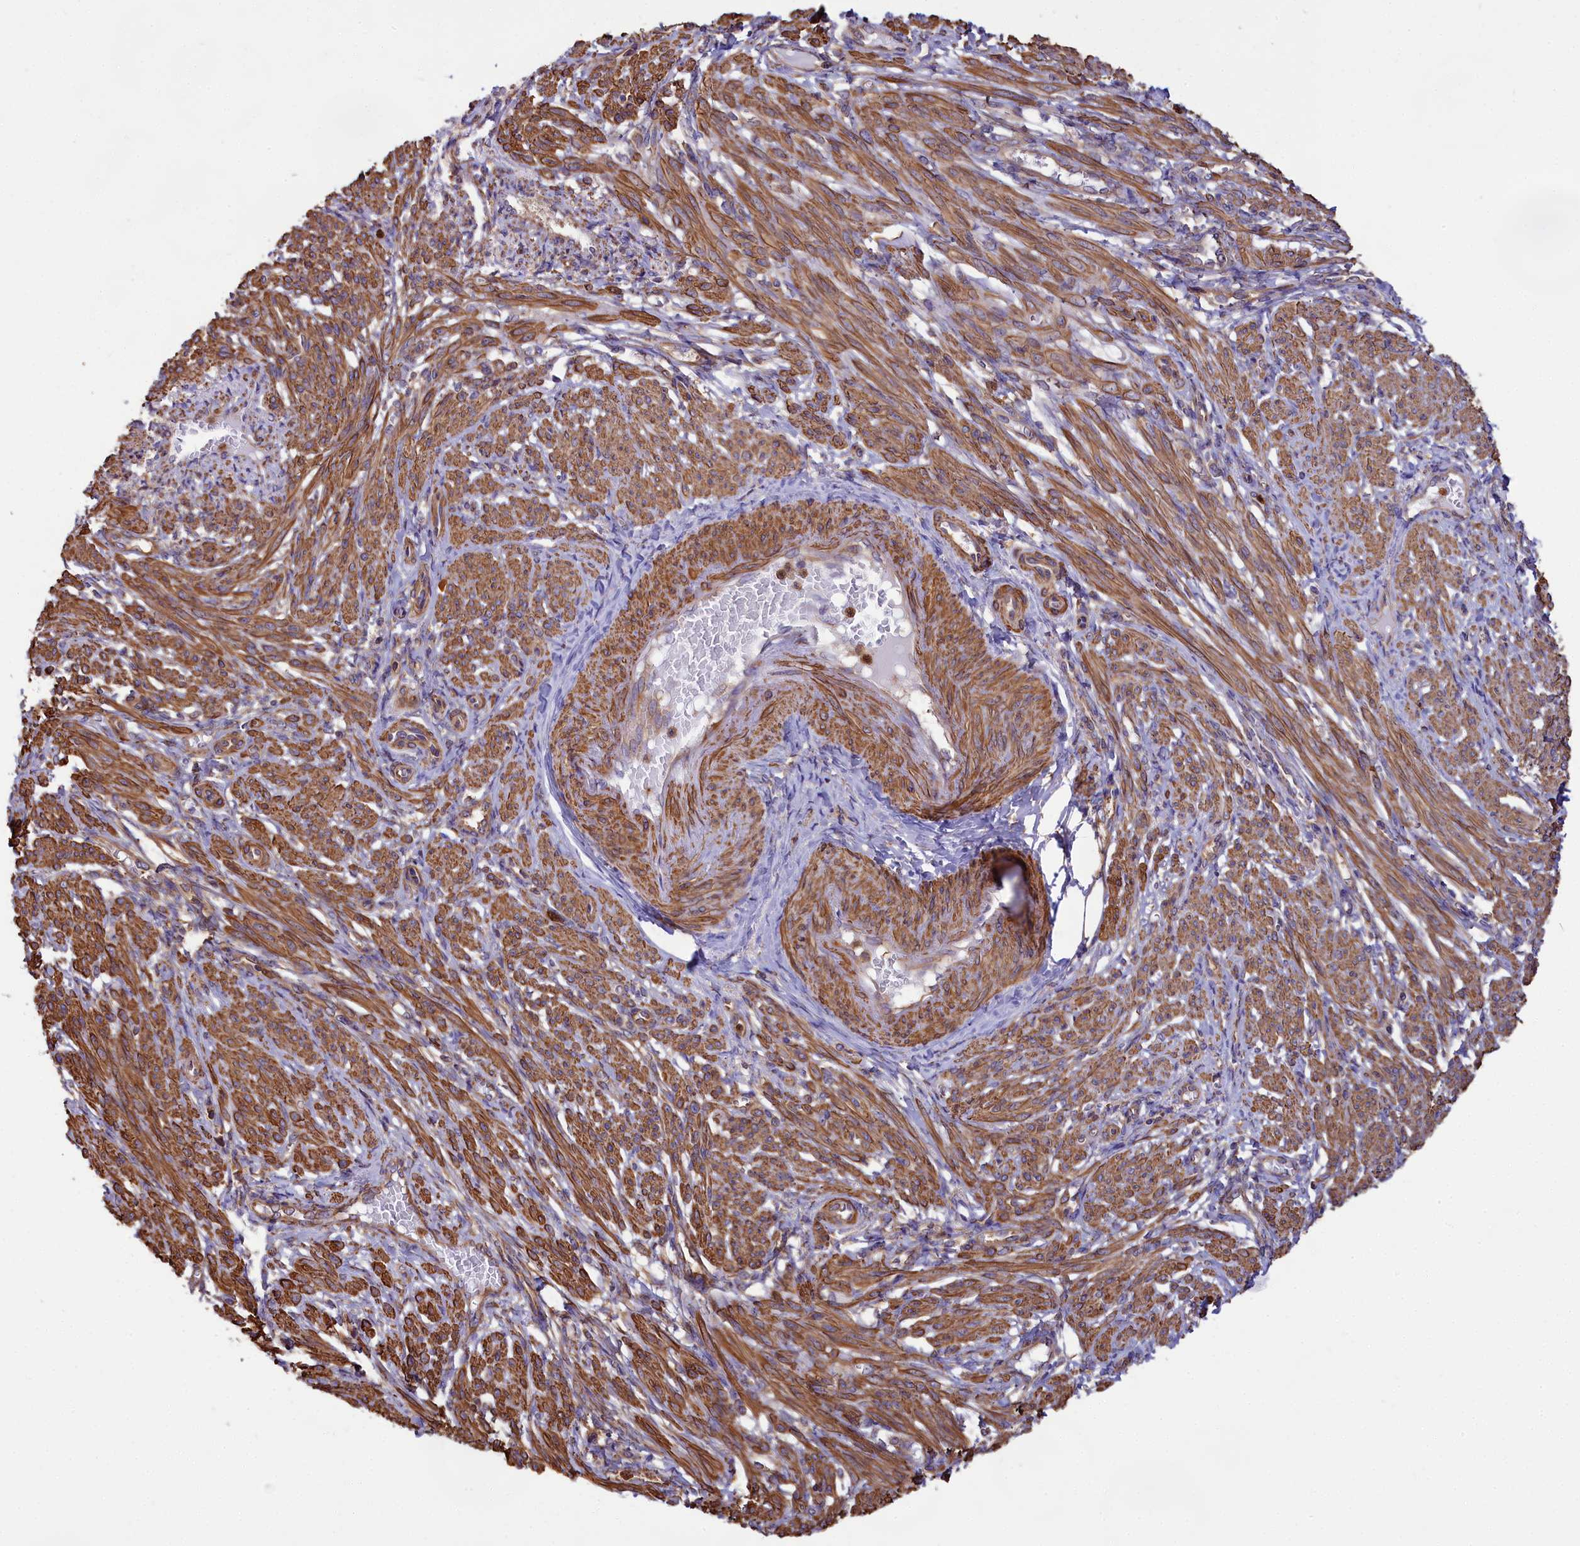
{"staining": {"intensity": "moderate", "quantity": ">75%", "location": "cytoplasmic/membranous"}, "tissue": "smooth muscle", "cell_type": "Smooth muscle cells", "image_type": "normal", "snomed": [{"axis": "morphology", "description": "Normal tissue, NOS"}, {"axis": "topography", "description": "Smooth muscle"}], "caption": "Immunohistochemistry (DAB (3,3'-diaminobenzidine)) staining of benign human smooth muscle displays moderate cytoplasmic/membranous protein expression in about >75% of smooth muscle cells. (brown staining indicates protein expression, while blue staining denotes nuclei).", "gene": "GYS1", "patient": {"sex": "female", "age": 39}}